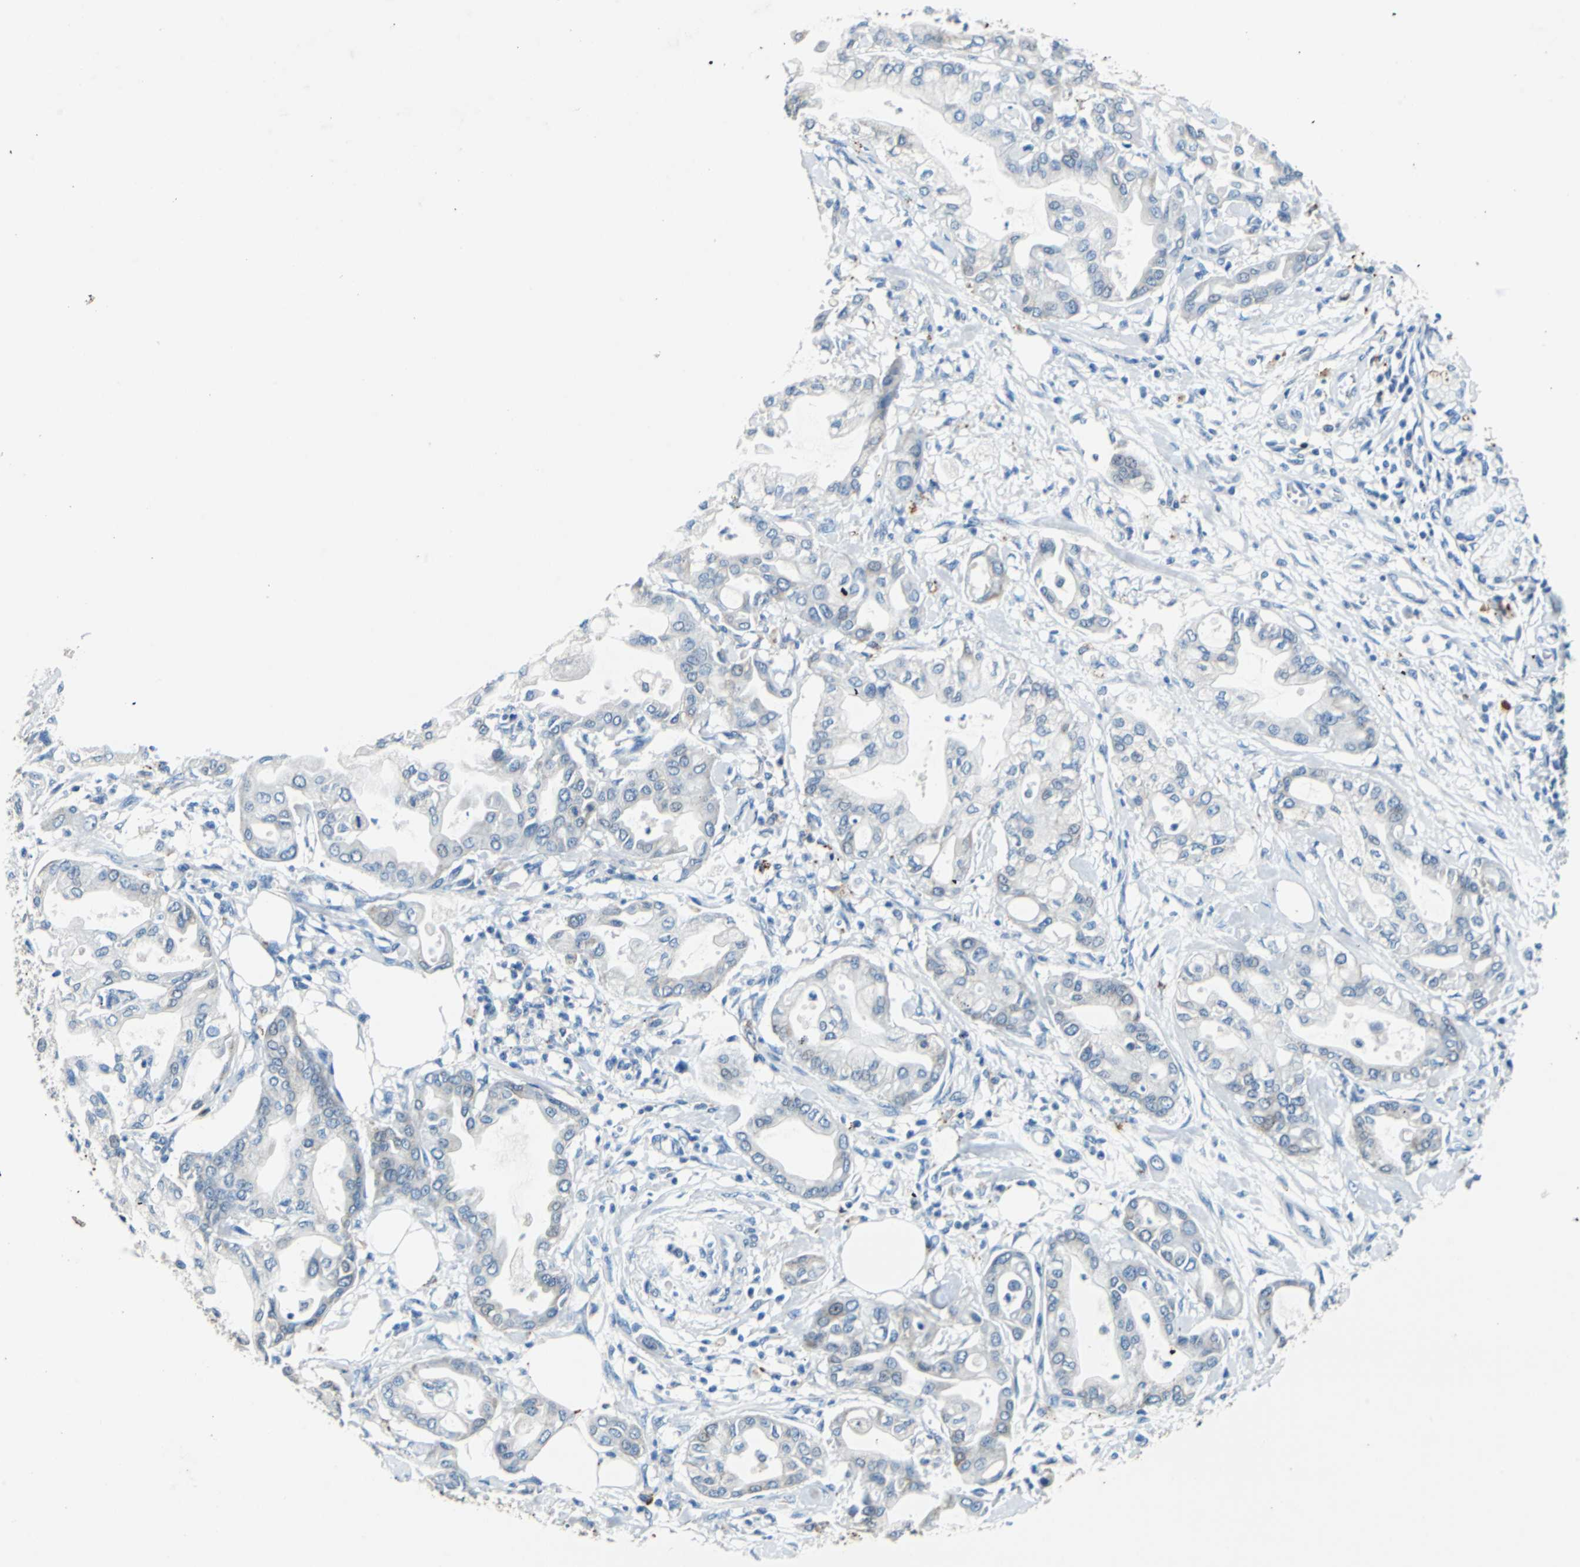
{"staining": {"intensity": "negative", "quantity": "none", "location": "none"}, "tissue": "pancreatic cancer", "cell_type": "Tumor cells", "image_type": "cancer", "snomed": [{"axis": "morphology", "description": "Adenocarcinoma, NOS"}, {"axis": "morphology", "description": "Adenocarcinoma, metastatic, NOS"}, {"axis": "topography", "description": "Lymph node"}, {"axis": "topography", "description": "Pancreas"}, {"axis": "topography", "description": "Duodenum"}], "caption": "Protein analysis of pancreatic cancer (adenocarcinoma) reveals no significant staining in tumor cells. Brightfield microscopy of immunohistochemistry stained with DAB (brown) and hematoxylin (blue), captured at high magnification.", "gene": "TEX264", "patient": {"sex": "female", "age": 64}}